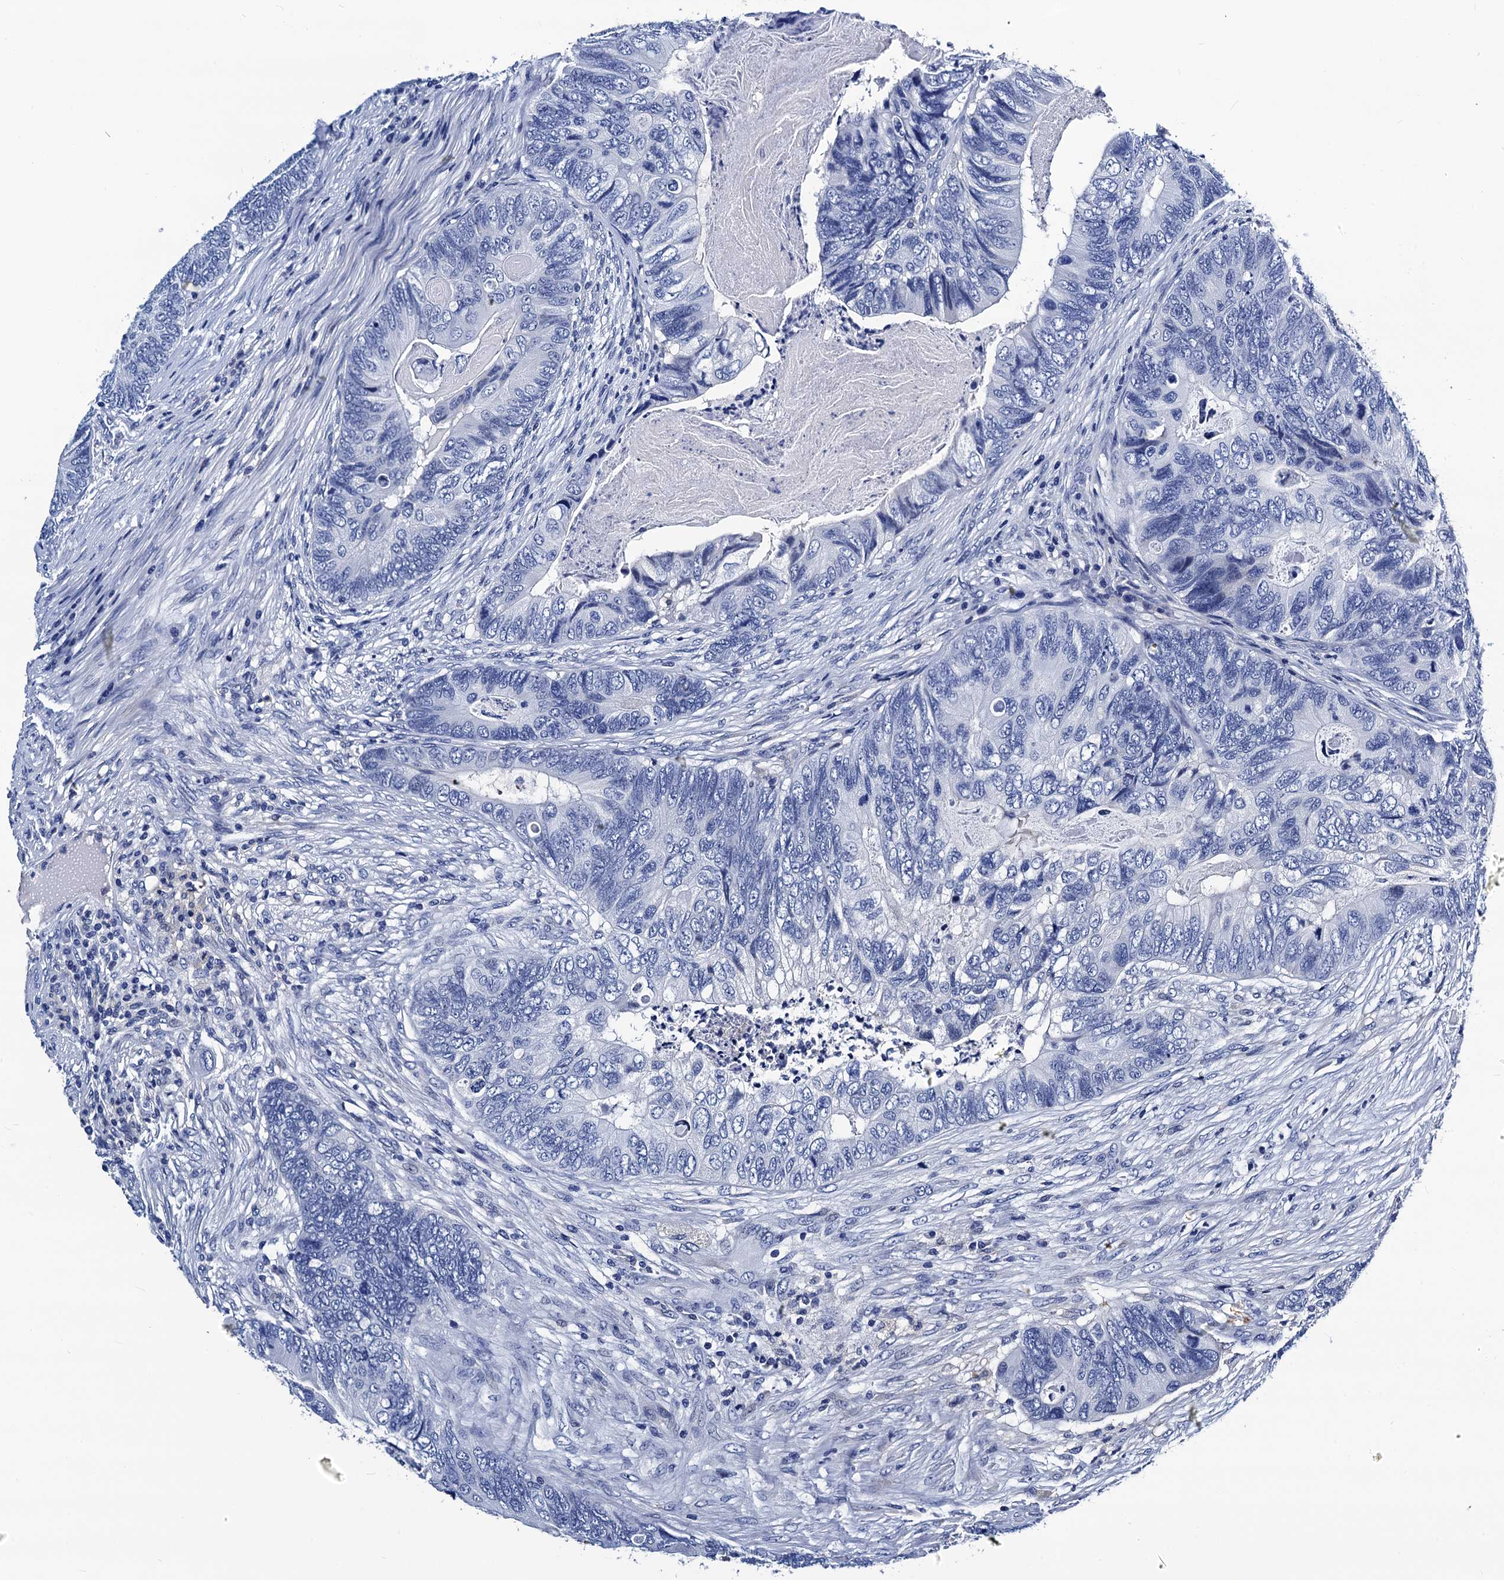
{"staining": {"intensity": "negative", "quantity": "none", "location": "none"}, "tissue": "colorectal cancer", "cell_type": "Tumor cells", "image_type": "cancer", "snomed": [{"axis": "morphology", "description": "Adenocarcinoma, NOS"}, {"axis": "topography", "description": "Colon"}], "caption": "Human adenocarcinoma (colorectal) stained for a protein using IHC displays no expression in tumor cells.", "gene": "LRRC30", "patient": {"sex": "female", "age": 67}}